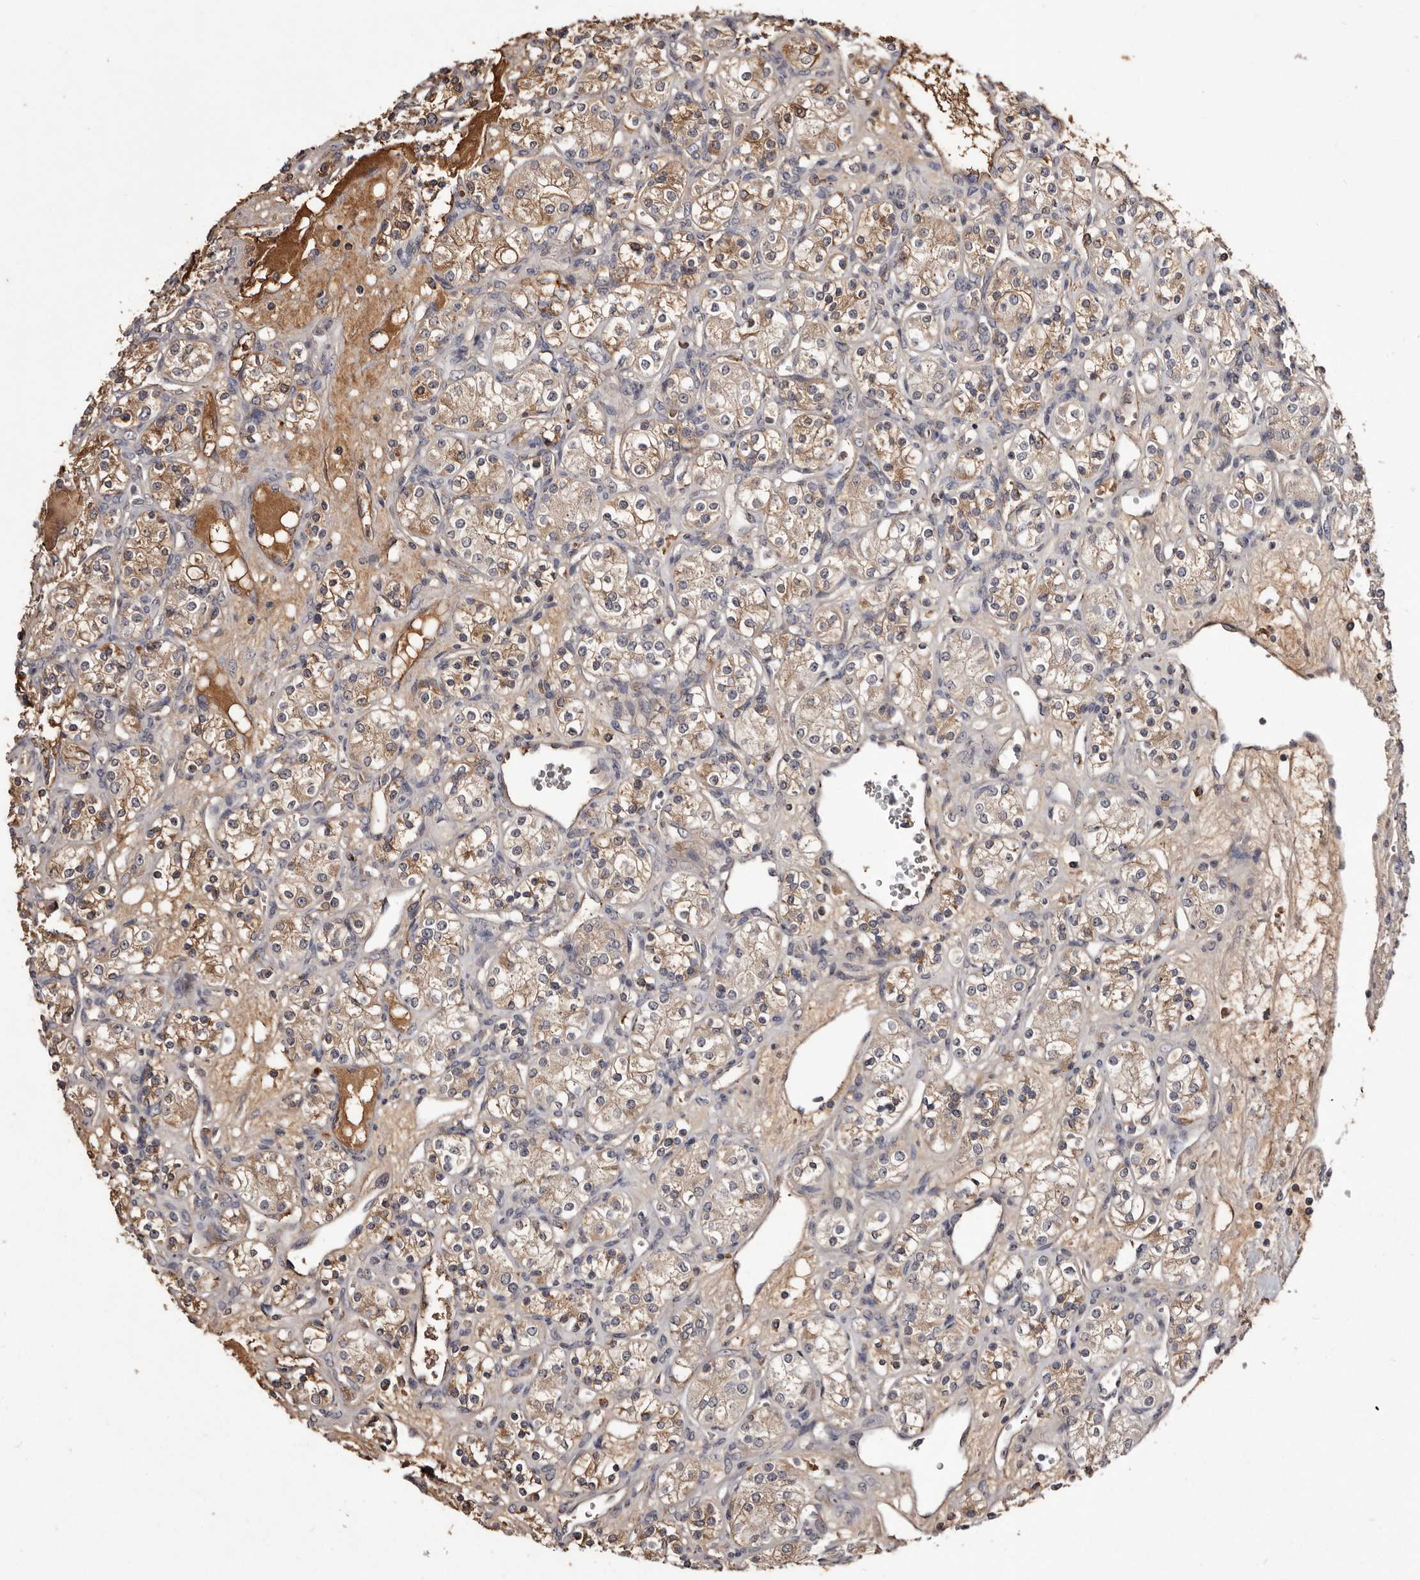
{"staining": {"intensity": "moderate", "quantity": ">75%", "location": "cytoplasmic/membranous"}, "tissue": "renal cancer", "cell_type": "Tumor cells", "image_type": "cancer", "snomed": [{"axis": "morphology", "description": "Adenocarcinoma, NOS"}, {"axis": "topography", "description": "Kidney"}], "caption": "Renal cancer stained for a protein (brown) shows moderate cytoplasmic/membranous positive expression in about >75% of tumor cells.", "gene": "CYP1B1", "patient": {"sex": "male", "age": 77}}